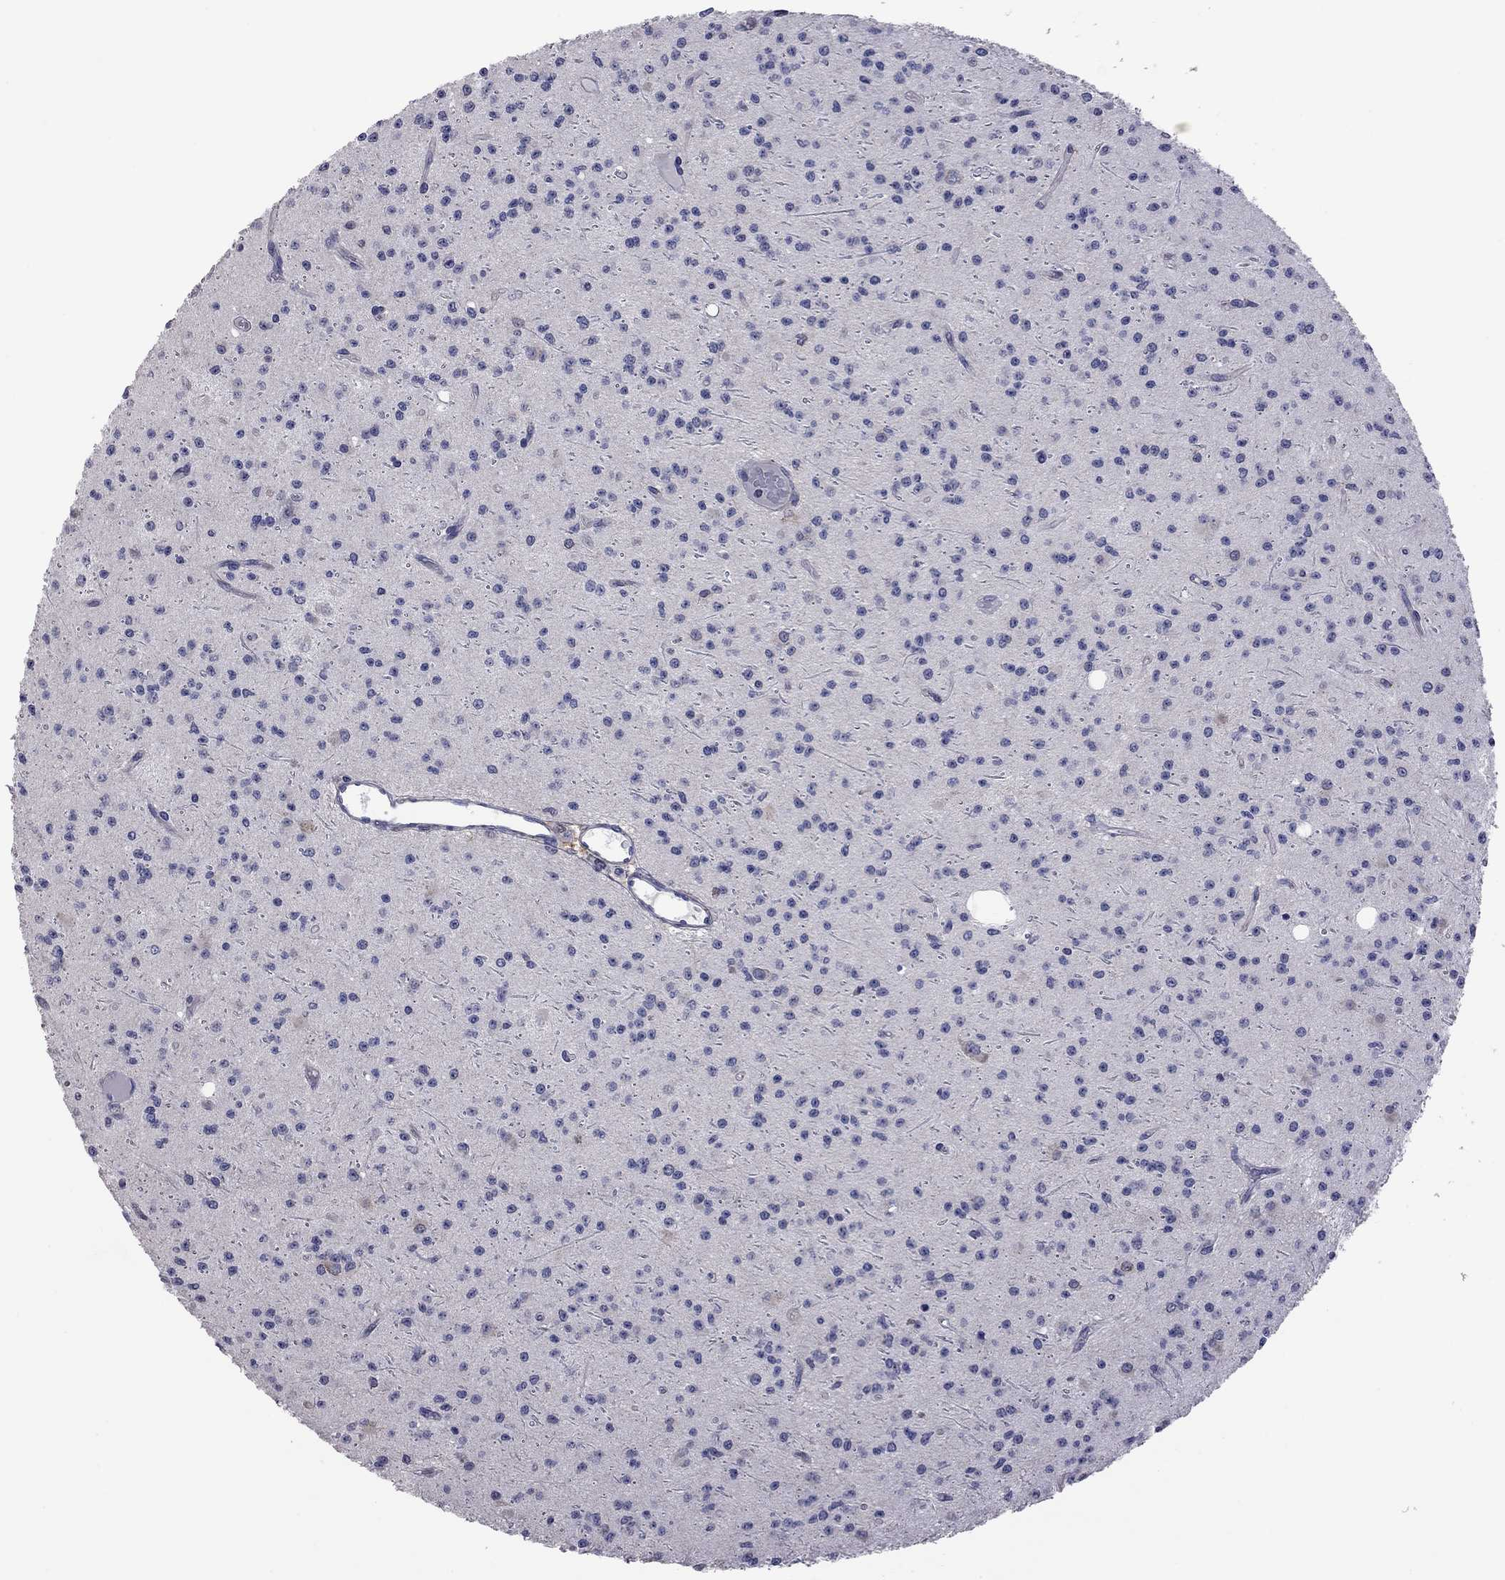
{"staining": {"intensity": "negative", "quantity": "none", "location": "none"}, "tissue": "glioma", "cell_type": "Tumor cells", "image_type": "cancer", "snomed": [{"axis": "morphology", "description": "Glioma, malignant, Low grade"}, {"axis": "topography", "description": "Brain"}], "caption": "Malignant glioma (low-grade) was stained to show a protein in brown. There is no significant expression in tumor cells. (DAB (3,3'-diaminobenzidine) IHC, high magnification).", "gene": "HYLS1", "patient": {"sex": "male", "age": 27}}